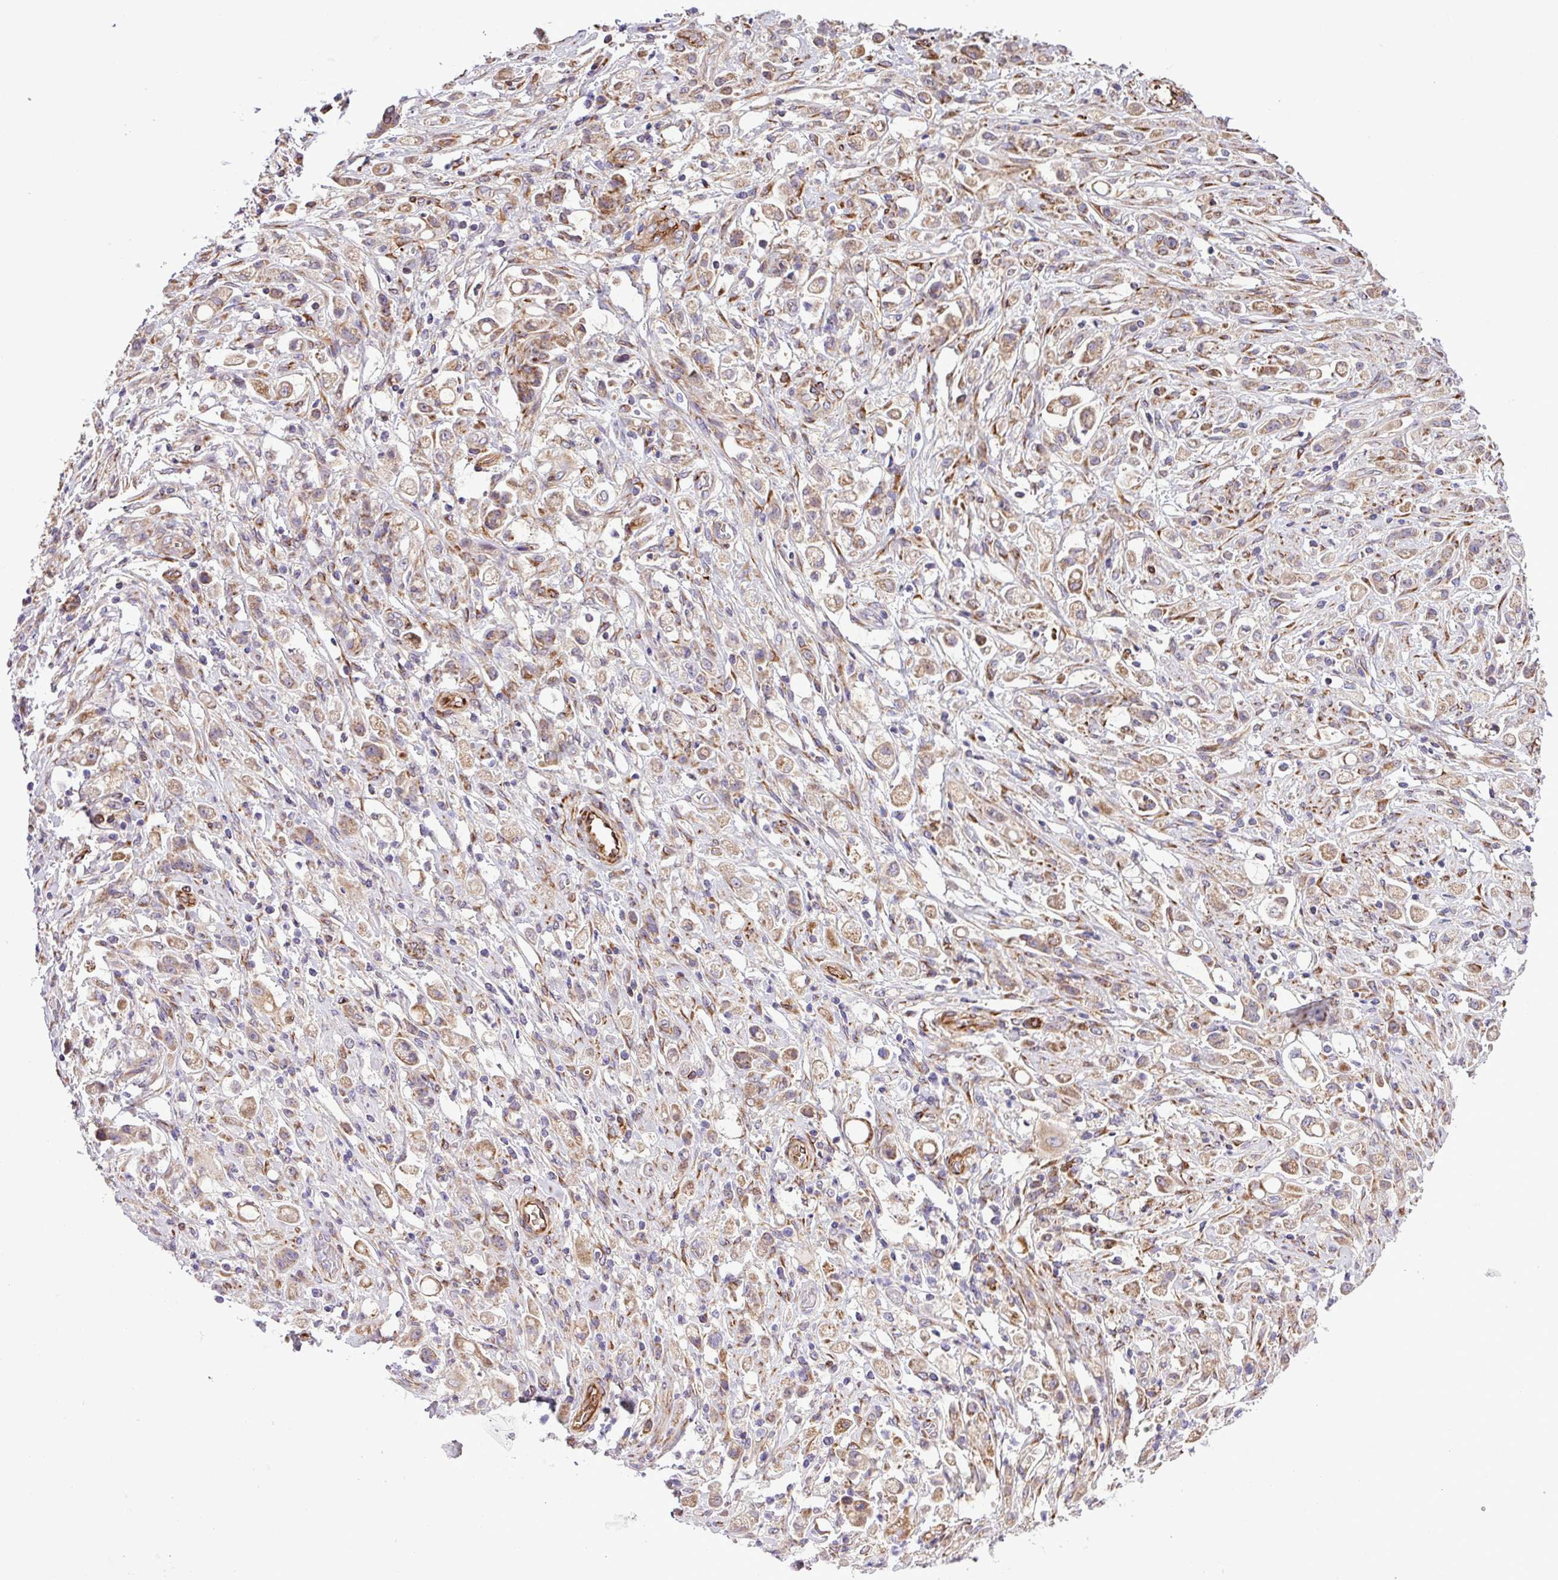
{"staining": {"intensity": "moderate", "quantity": ">75%", "location": "cytoplasmic/membranous"}, "tissue": "stomach cancer", "cell_type": "Tumor cells", "image_type": "cancer", "snomed": [{"axis": "morphology", "description": "Adenocarcinoma, NOS"}, {"axis": "topography", "description": "Stomach"}], "caption": "Brown immunohistochemical staining in stomach adenocarcinoma exhibits moderate cytoplasmic/membranous expression in approximately >75% of tumor cells.", "gene": "CWH43", "patient": {"sex": "female", "age": 60}}